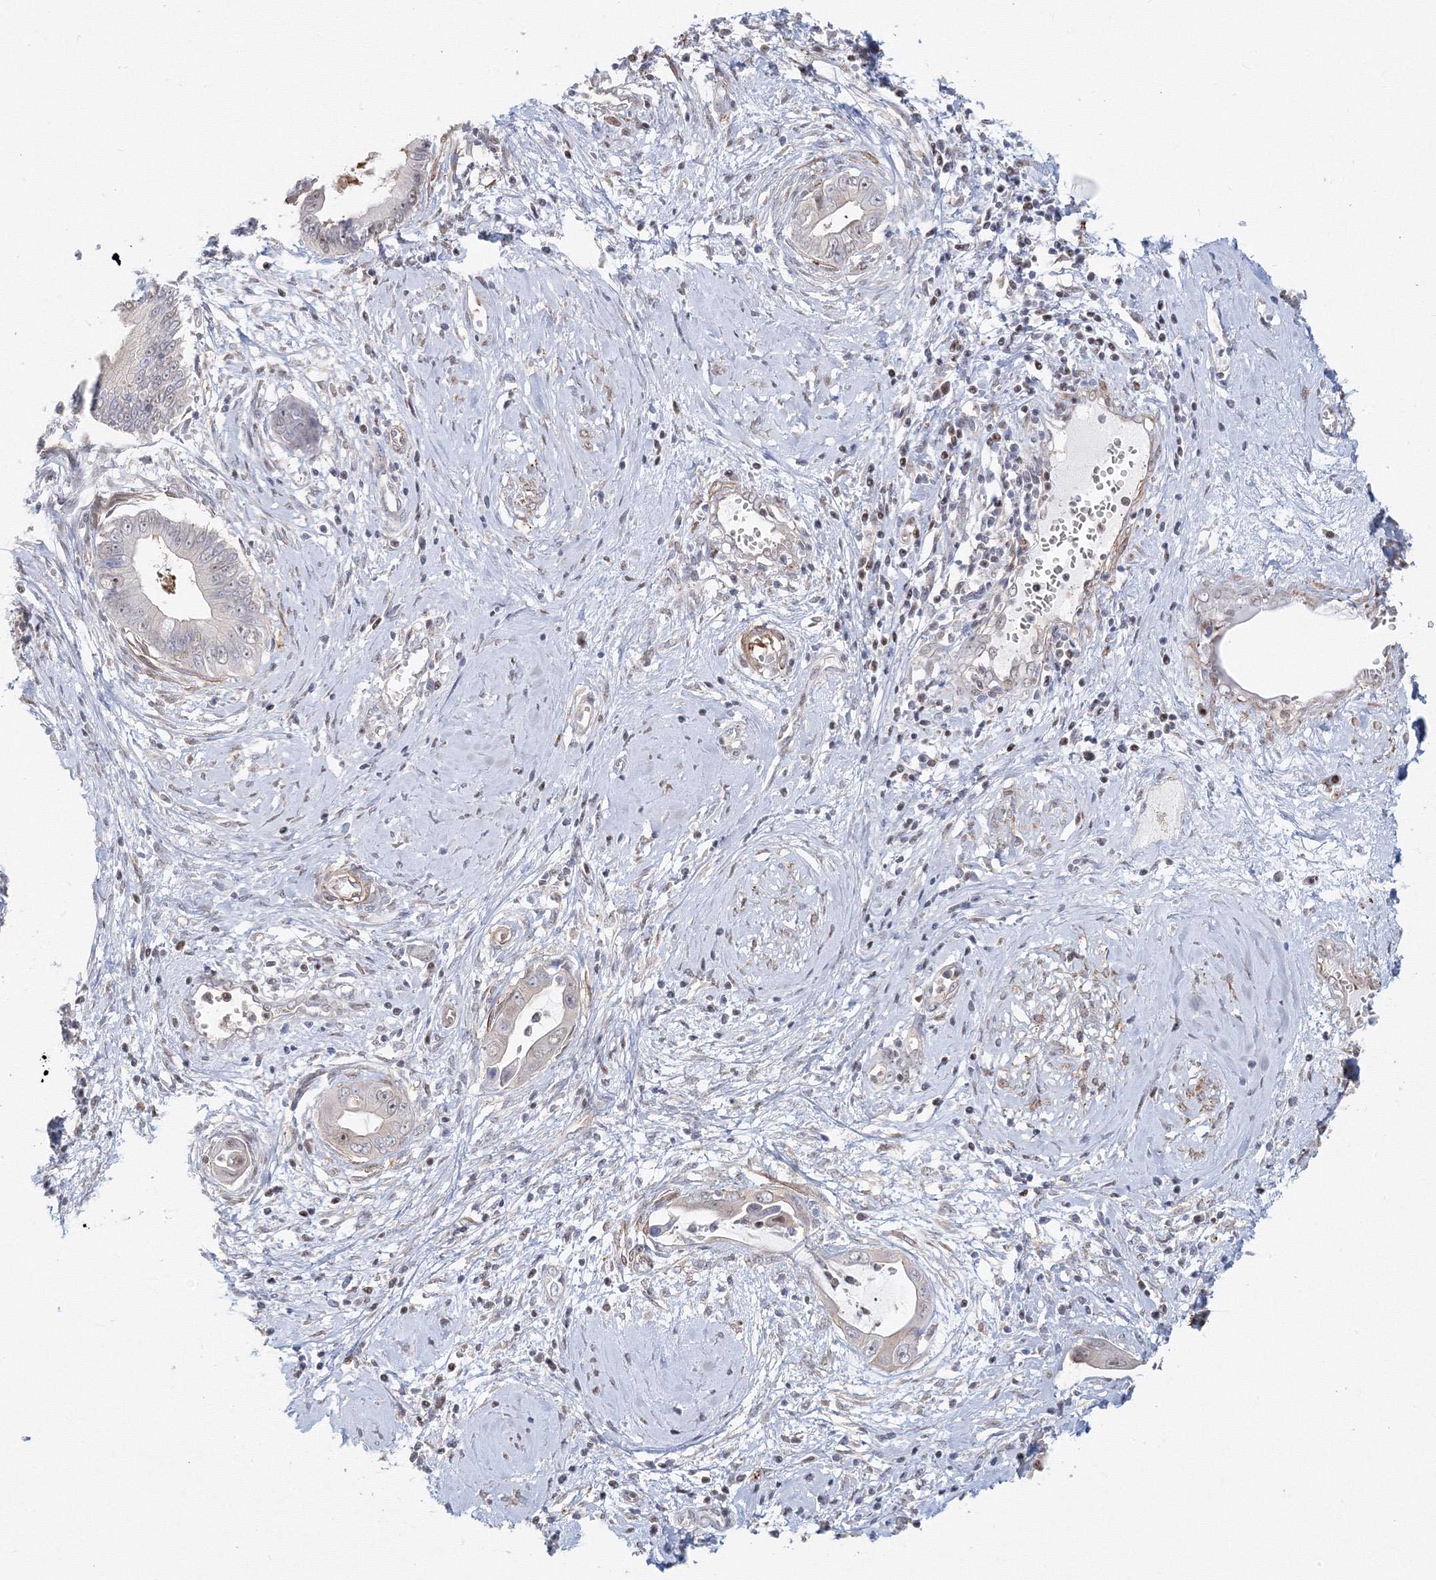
{"staining": {"intensity": "negative", "quantity": "none", "location": "none"}, "tissue": "cervical cancer", "cell_type": "Tumor cells", "image_type": "cancer", "snomed": [{"axis": "morphology", "description": "Adenocarcinoma, NOS"}, {"axis": "topography", "description": "Cervix"}], "caption": "Human adenocarcinoma (cervical) stained for a protein using IHC reveals no positivity in tumor cells.", "gene": "ARHGAP21", "patient": {"sex": "female", "age": 44}}